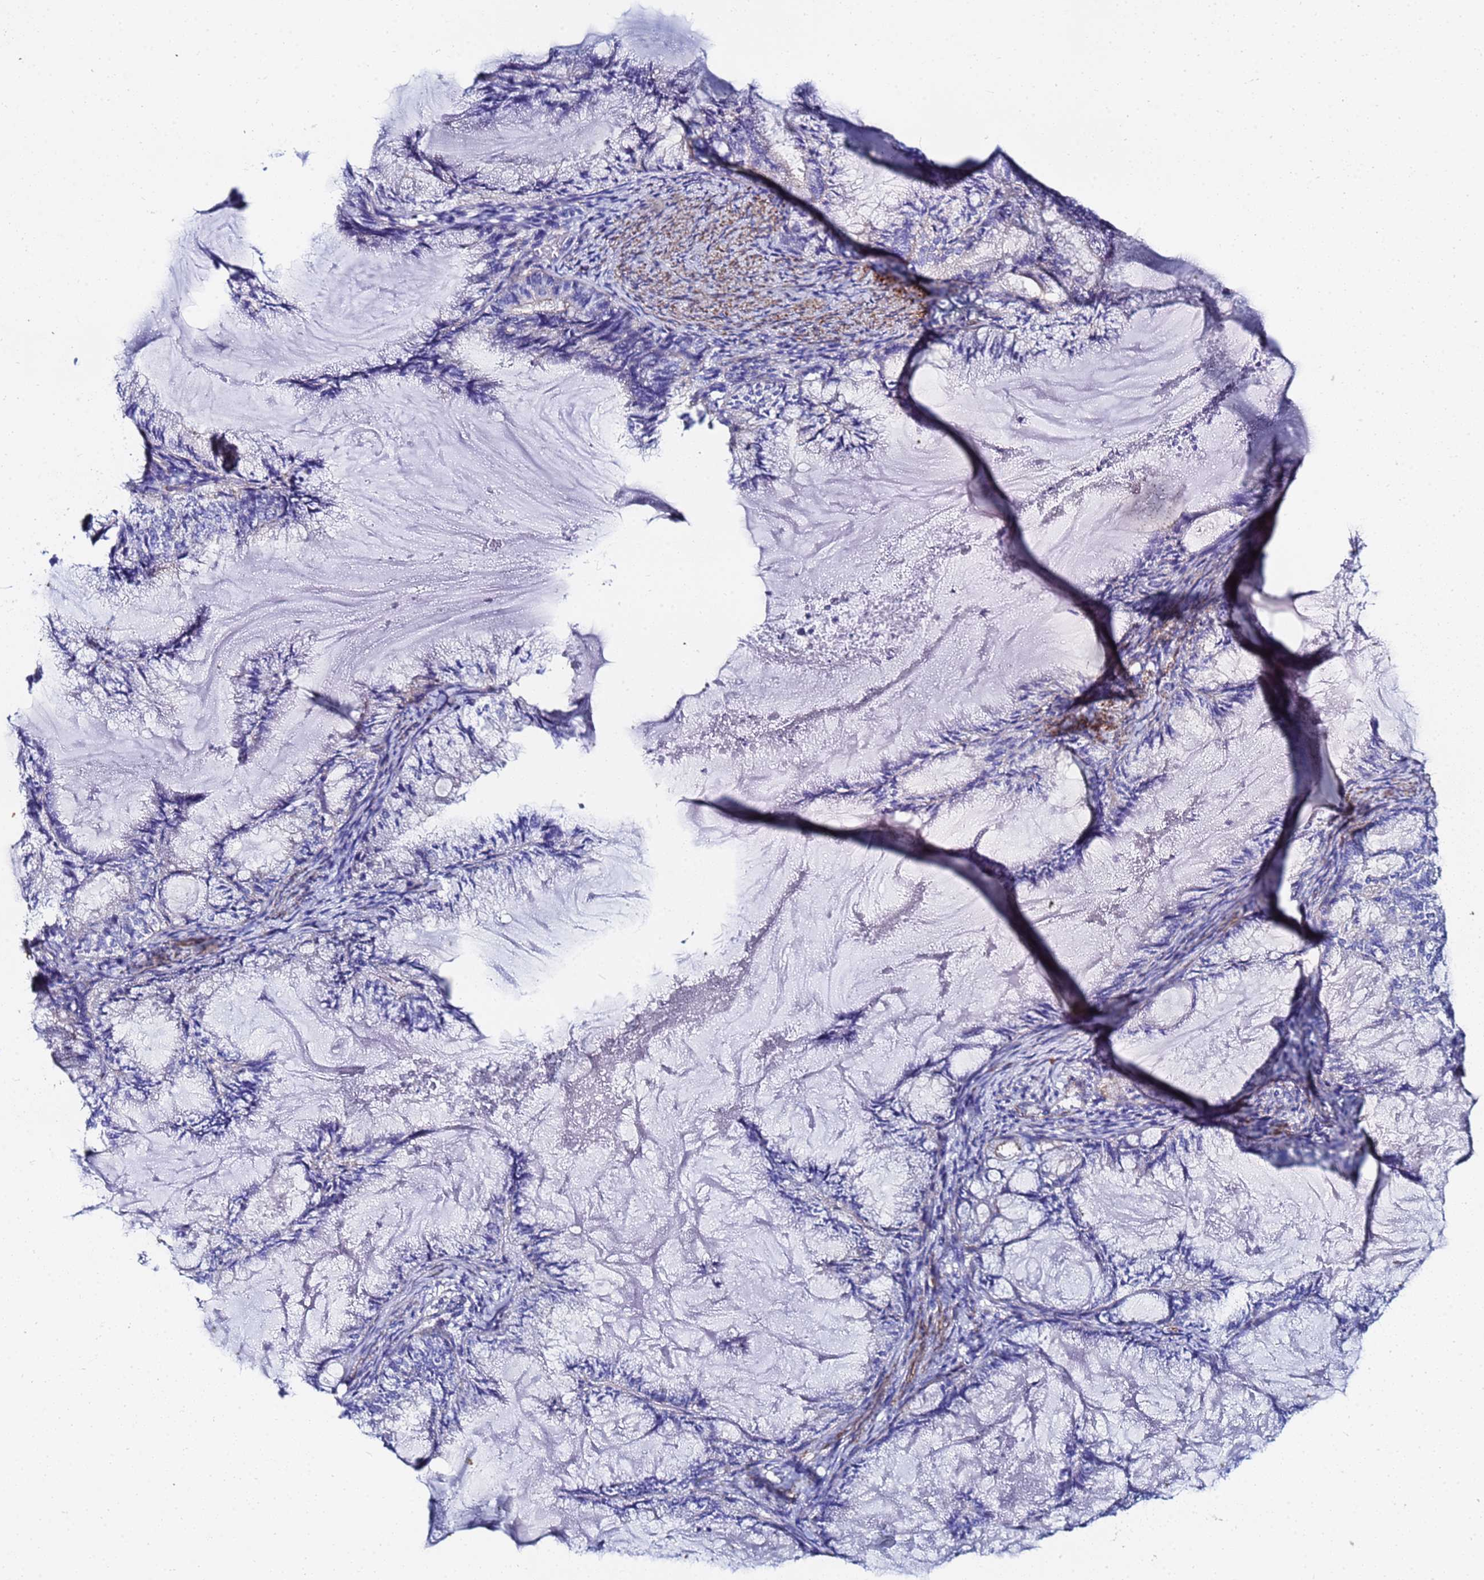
{"staining": {"intensity": "negative", "quantity": "none", "location": "none"}, "tissue": "endometrial cancer", "cell_type": "Tumor cells", "image_type": "cancer", "snomed": [{"axis": "morphology", "description": "Adenocarcinoma, NOS"}, {"axis": "topography", "description": "Endometrium"}], "caption": "An image of human endometrial adenocarcinoma is negative for staining in tumor cells.", "gene": "RAB39B", "patient": {"sex": "female", "age": 86}}